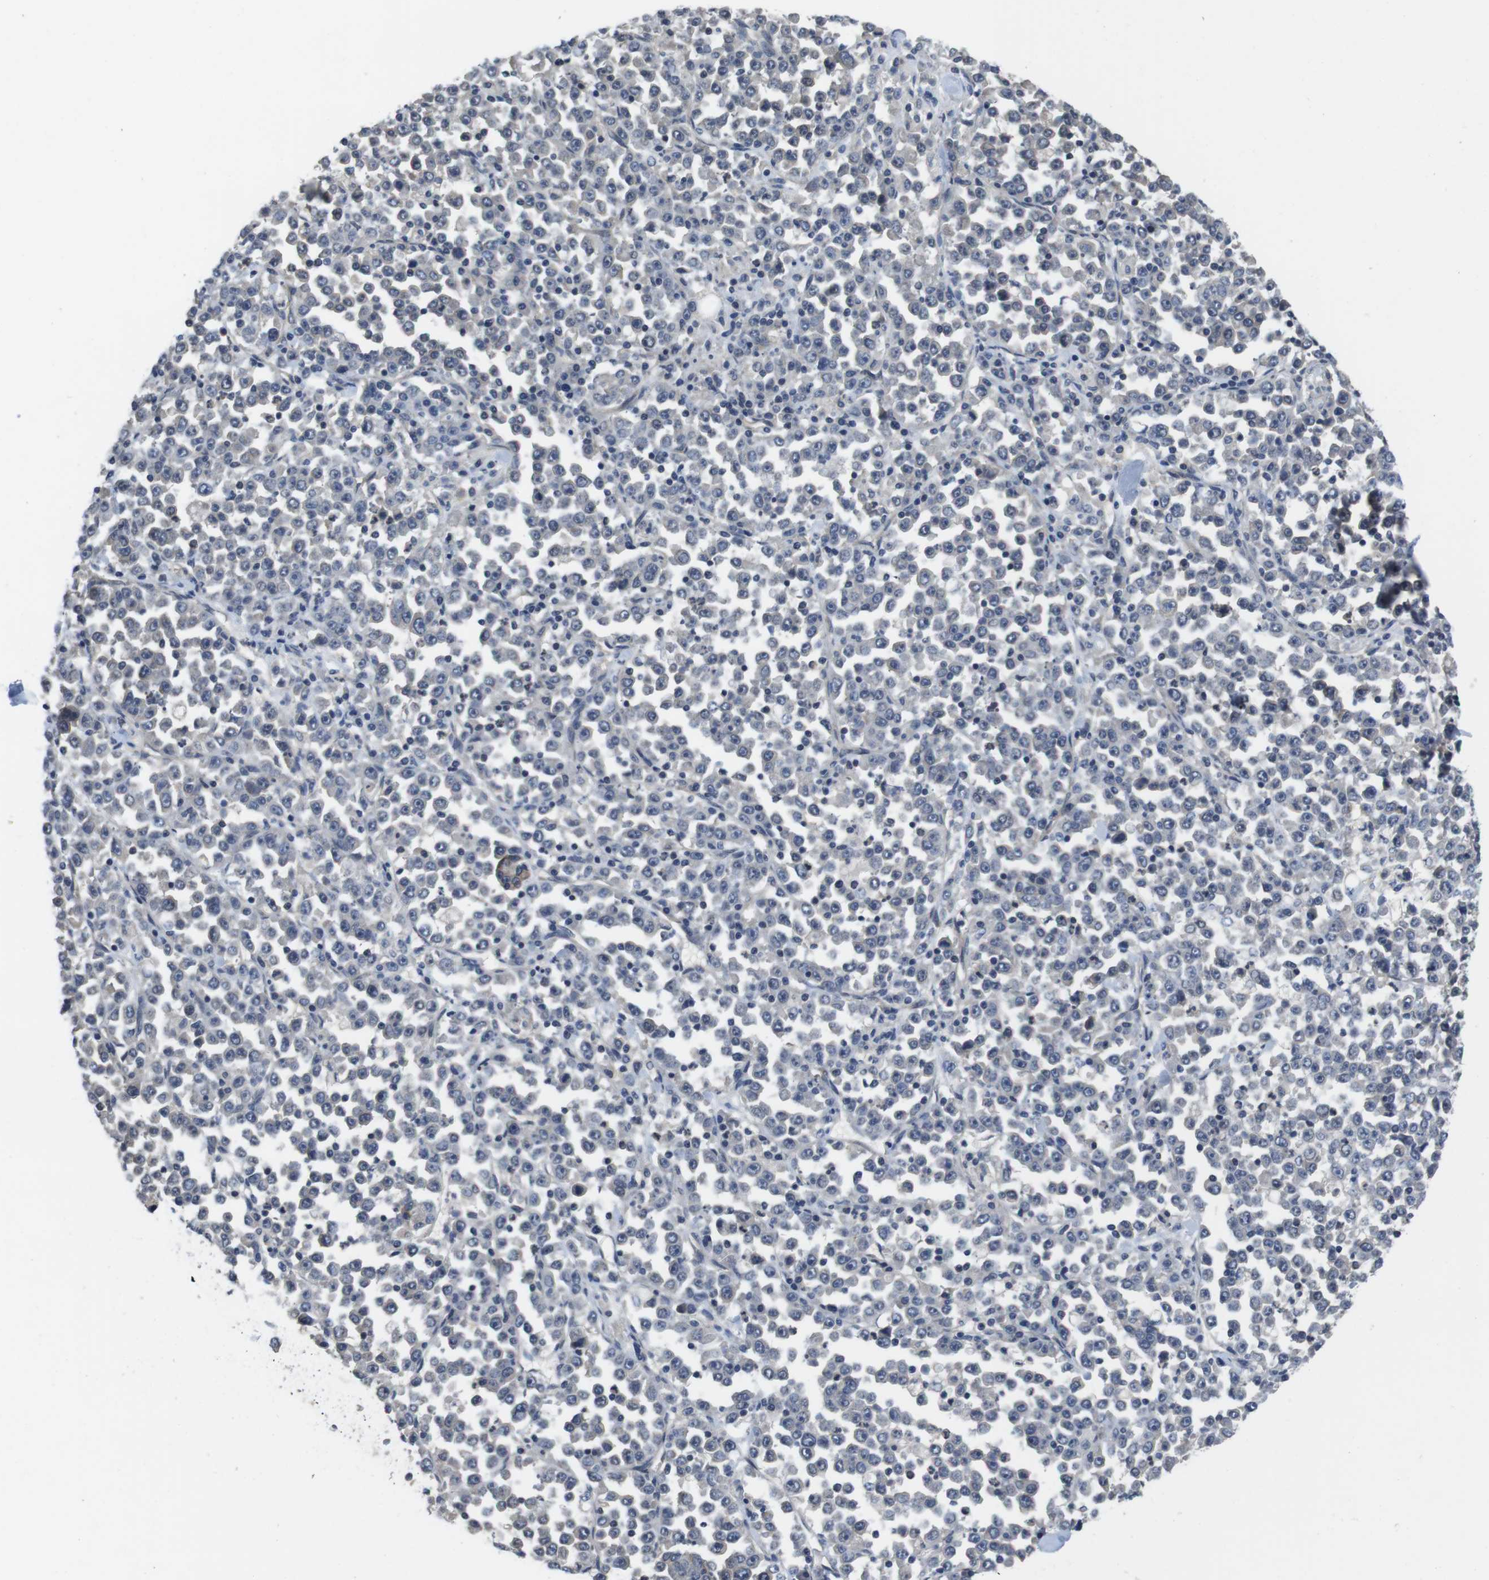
{"staining": {"intensity": "negative", "quantity": "none", "location": "none"}, "tissue": "stomach cancer", "cell_type": "Tumor cells", "image_type": "cancer", "snomed": [{"axis": "morphology", "description": "Normal tissue, NOS"}, {"axis": "morphology", "description": "Adenocarcinoma, NOS"}, {"axis": "topography", "description": "Stomach, upper"}, {"axis": "topography", "description": "Stomach"}], "caption": "An IHC image of stomach adenocarcinoma is shown. There is no staining in tumor cells of stomach adenocarcinoma. Brightfield microscopy of immunohistochemistry (IHC) stained with DAB (3,3'-diaminobenzidine) (brown) and hematoxylin (blue), captured at high magnification.", "gene": "FADD", "patient": {"sex": "male", "age": 59}}